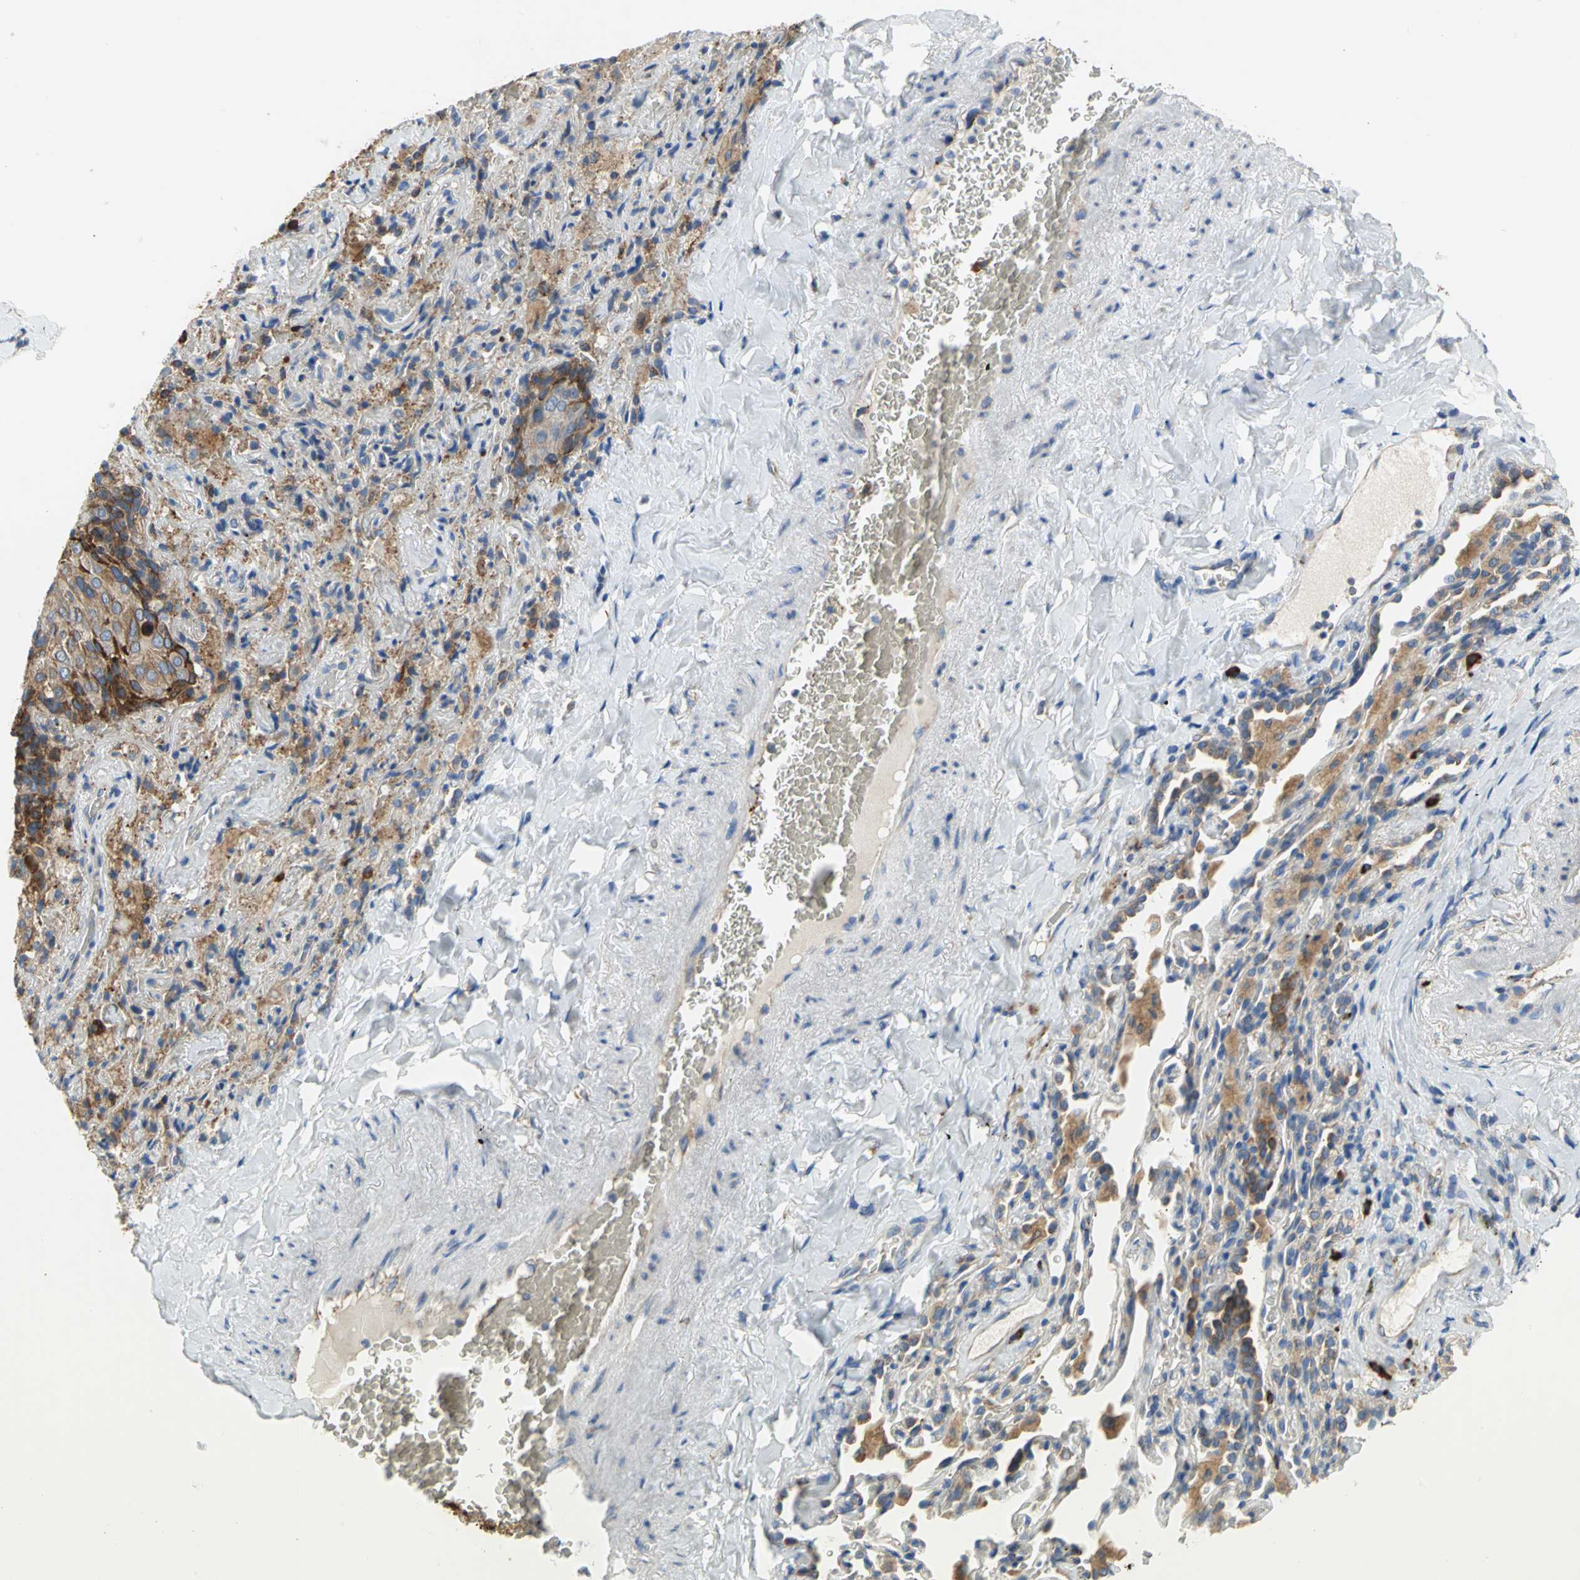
{"staining": {"intensity": "moderate", "quantity": ">75%", "location": "cytoplasmic/membranous"}, "tissue": "lung cancer", "cell_type": "Tumor cells", "image_type": "cancer", "snomed": [{"axis": "morphology", "description": "Squamous cell carcinoma, NOS"}, {"axis": "topography", "description": "Lung"}], "caption": "Lung cancer (squamous cell carcinoma) stained with immunohistochemistry (IHC) displays moderate cytoplasmic/membranous staining in about >75% of tumor cells.", "gene": "TULP4", "patient": {"sex": "male", "age": 54}}